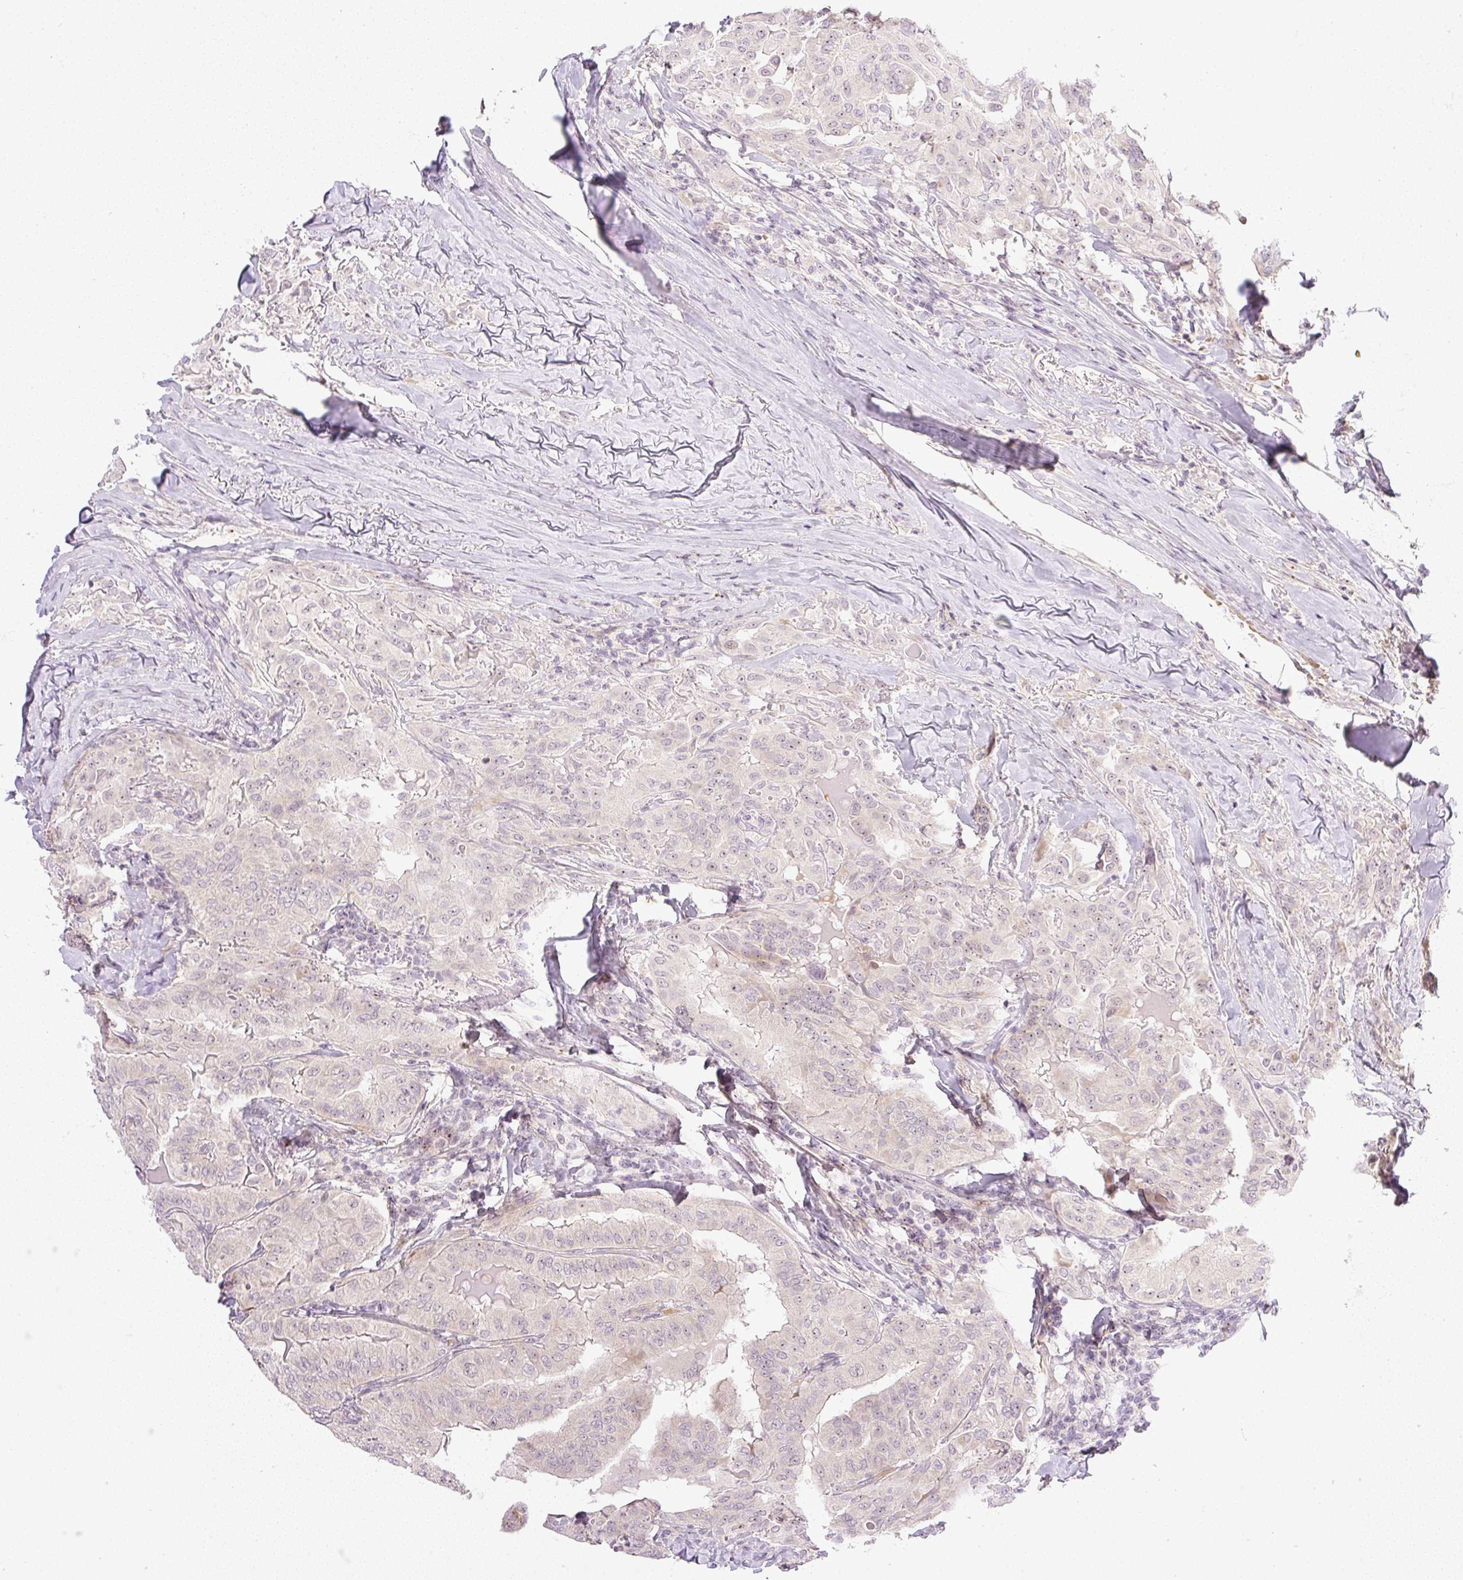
{"staining": {"intensity": "weak", "quantity": "<25%", "location": "nuclear"}, "tissue": "thyroid cancer", "cell_type": "Tumor cells", "image_type": "cancer", "snomed": [{"axis": "morphology", "description": "Papillary adenocarcinoma, NOS"}, {"axis": "topography", "description": "Thyroid gland"}], "caption": "Immunohistochemistry (IHC) photomicrograph of neoplastic tissue: human thyroid papillary adenocarcinoma stained with DAB (3,3'-diaminobenzidine) displays no significant protein expression in tumor cells. The staining is performed using DAB brown chromogen with nuclei counter-stained in using hematoxylin.", "gene": "AAR2", "patient": {"sex": "female", "age": 68}}